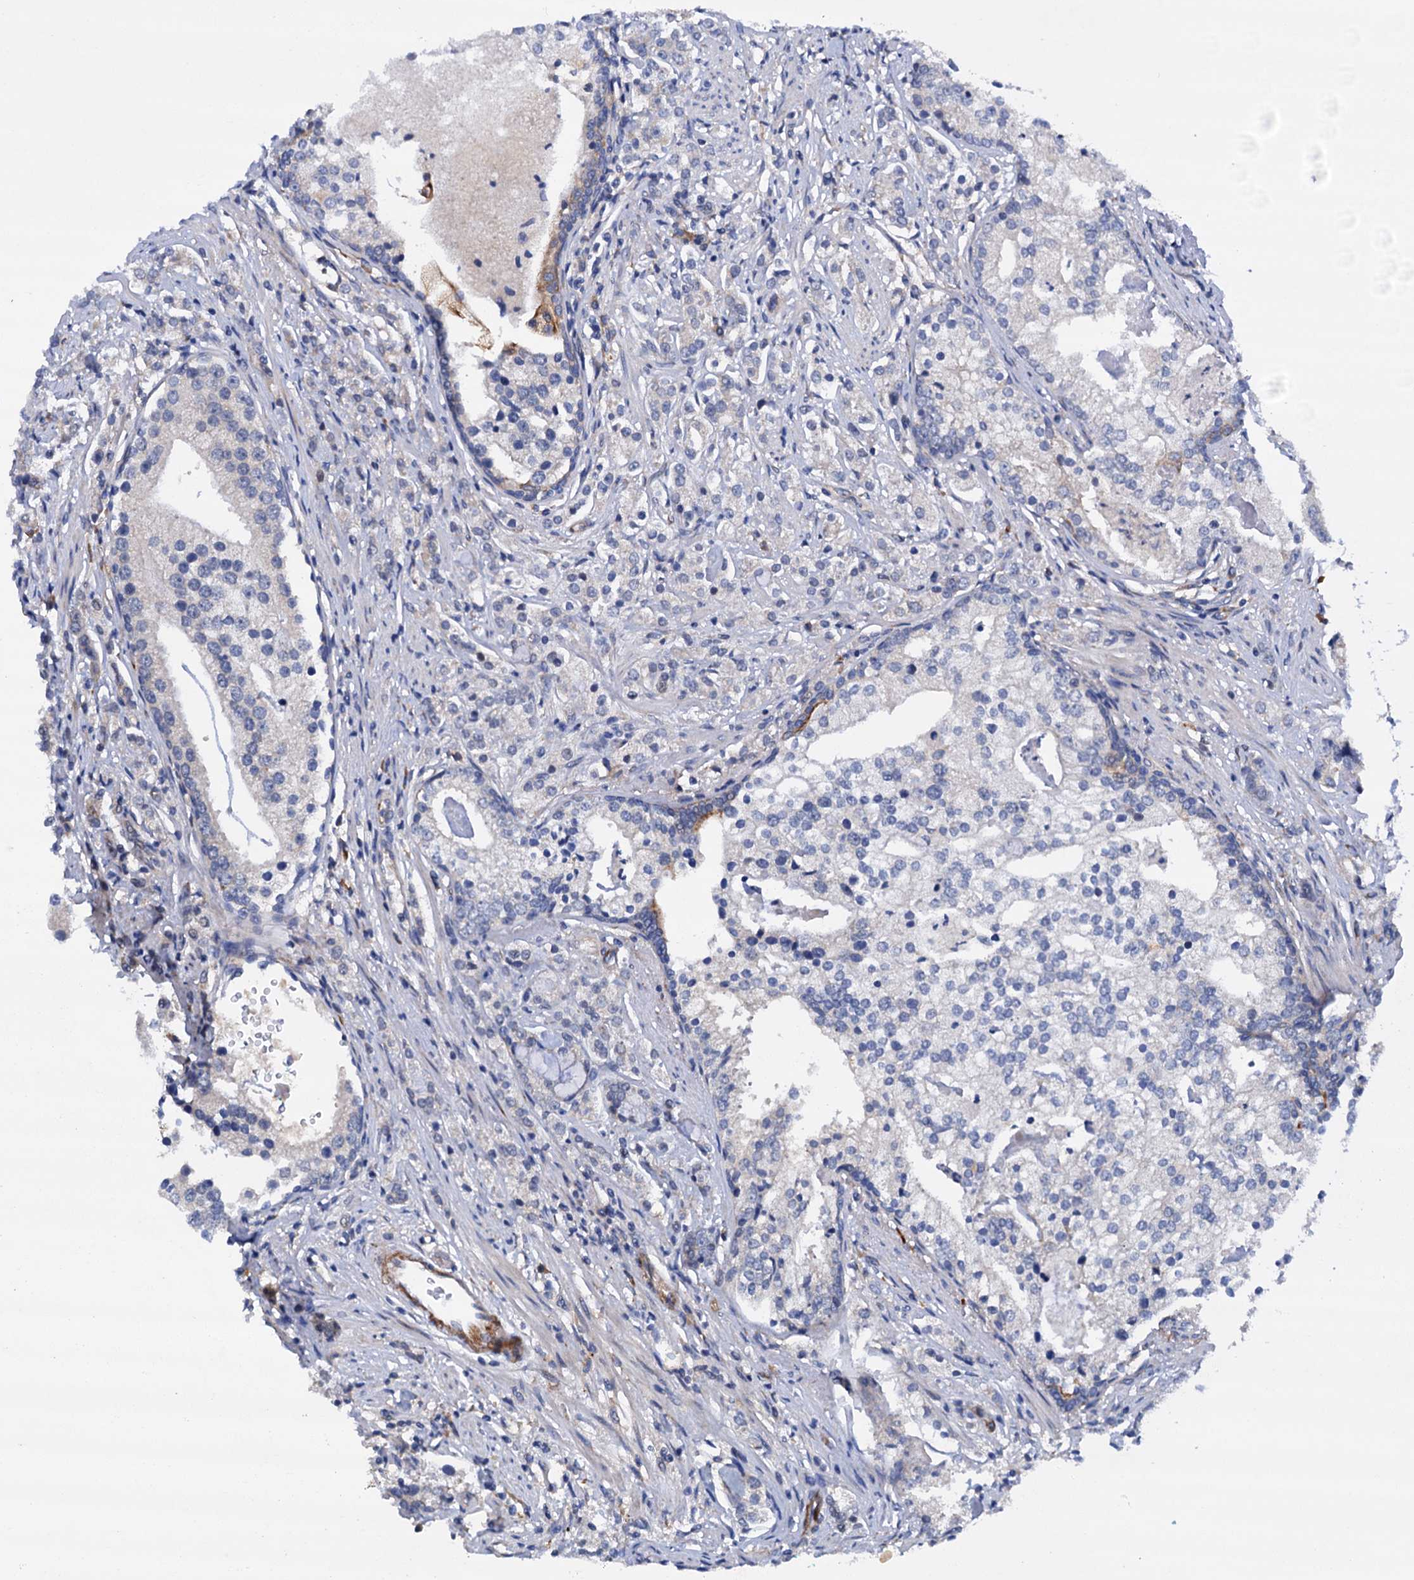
{"staining": {"intensity": "negative", "quantity": "none", "location": "none"}, "tissue": "prostate cancer", "cell_type": "Tumor cells", "image_type": "cancer", "snomed": [{"axis": "morphology", "description": "Adenocarcinoma, High grade"}, {"axis": "topography", "description": "Prostate"}], "caption": "Prostate cancer (adenocarcinoma (high-grade)) stained for a protein using immunohistochemistry exhibits no positivity tumor cells.", "gene": "RASSF9", "patient": {"sex": "male", "age": 69}}